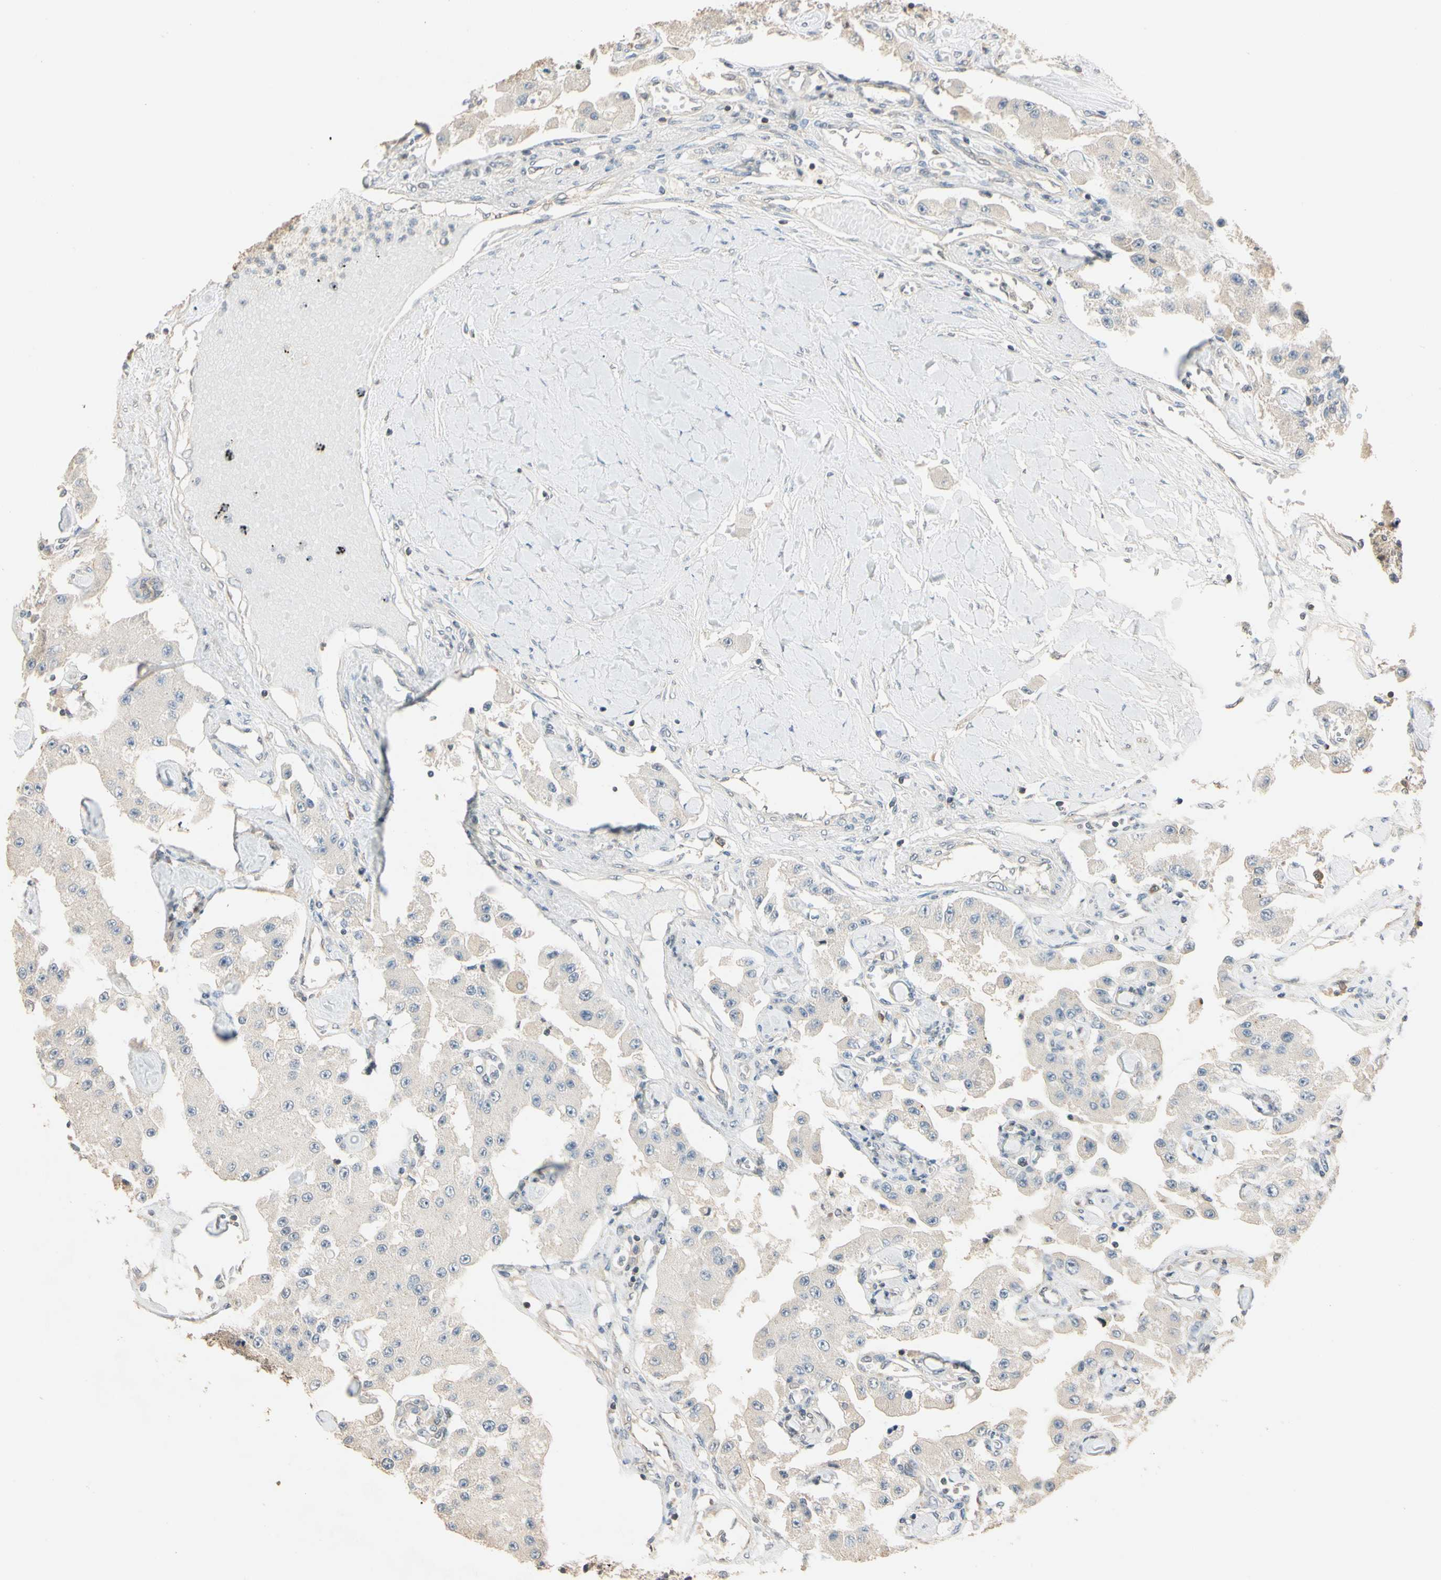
{"staining": {"intensity": "negative", "quantity": "none", "location": "none"}, "tissue": "carcinoid", "cell_type": "Tumor cells", "image_type": "cancer", "snomed": [{"axis": "morphology", "description": "Carcinoid, malignant, NOS"}, {"axis": "topography", "description": "Pancreas"}], "caption": "A high-resolution image shows immunohistochemistry staining of carcinoid, which shows no significant positivity in tumor cells.", "gene": "MAP3K7", "patient": {"sex": "male", "age": 41}}